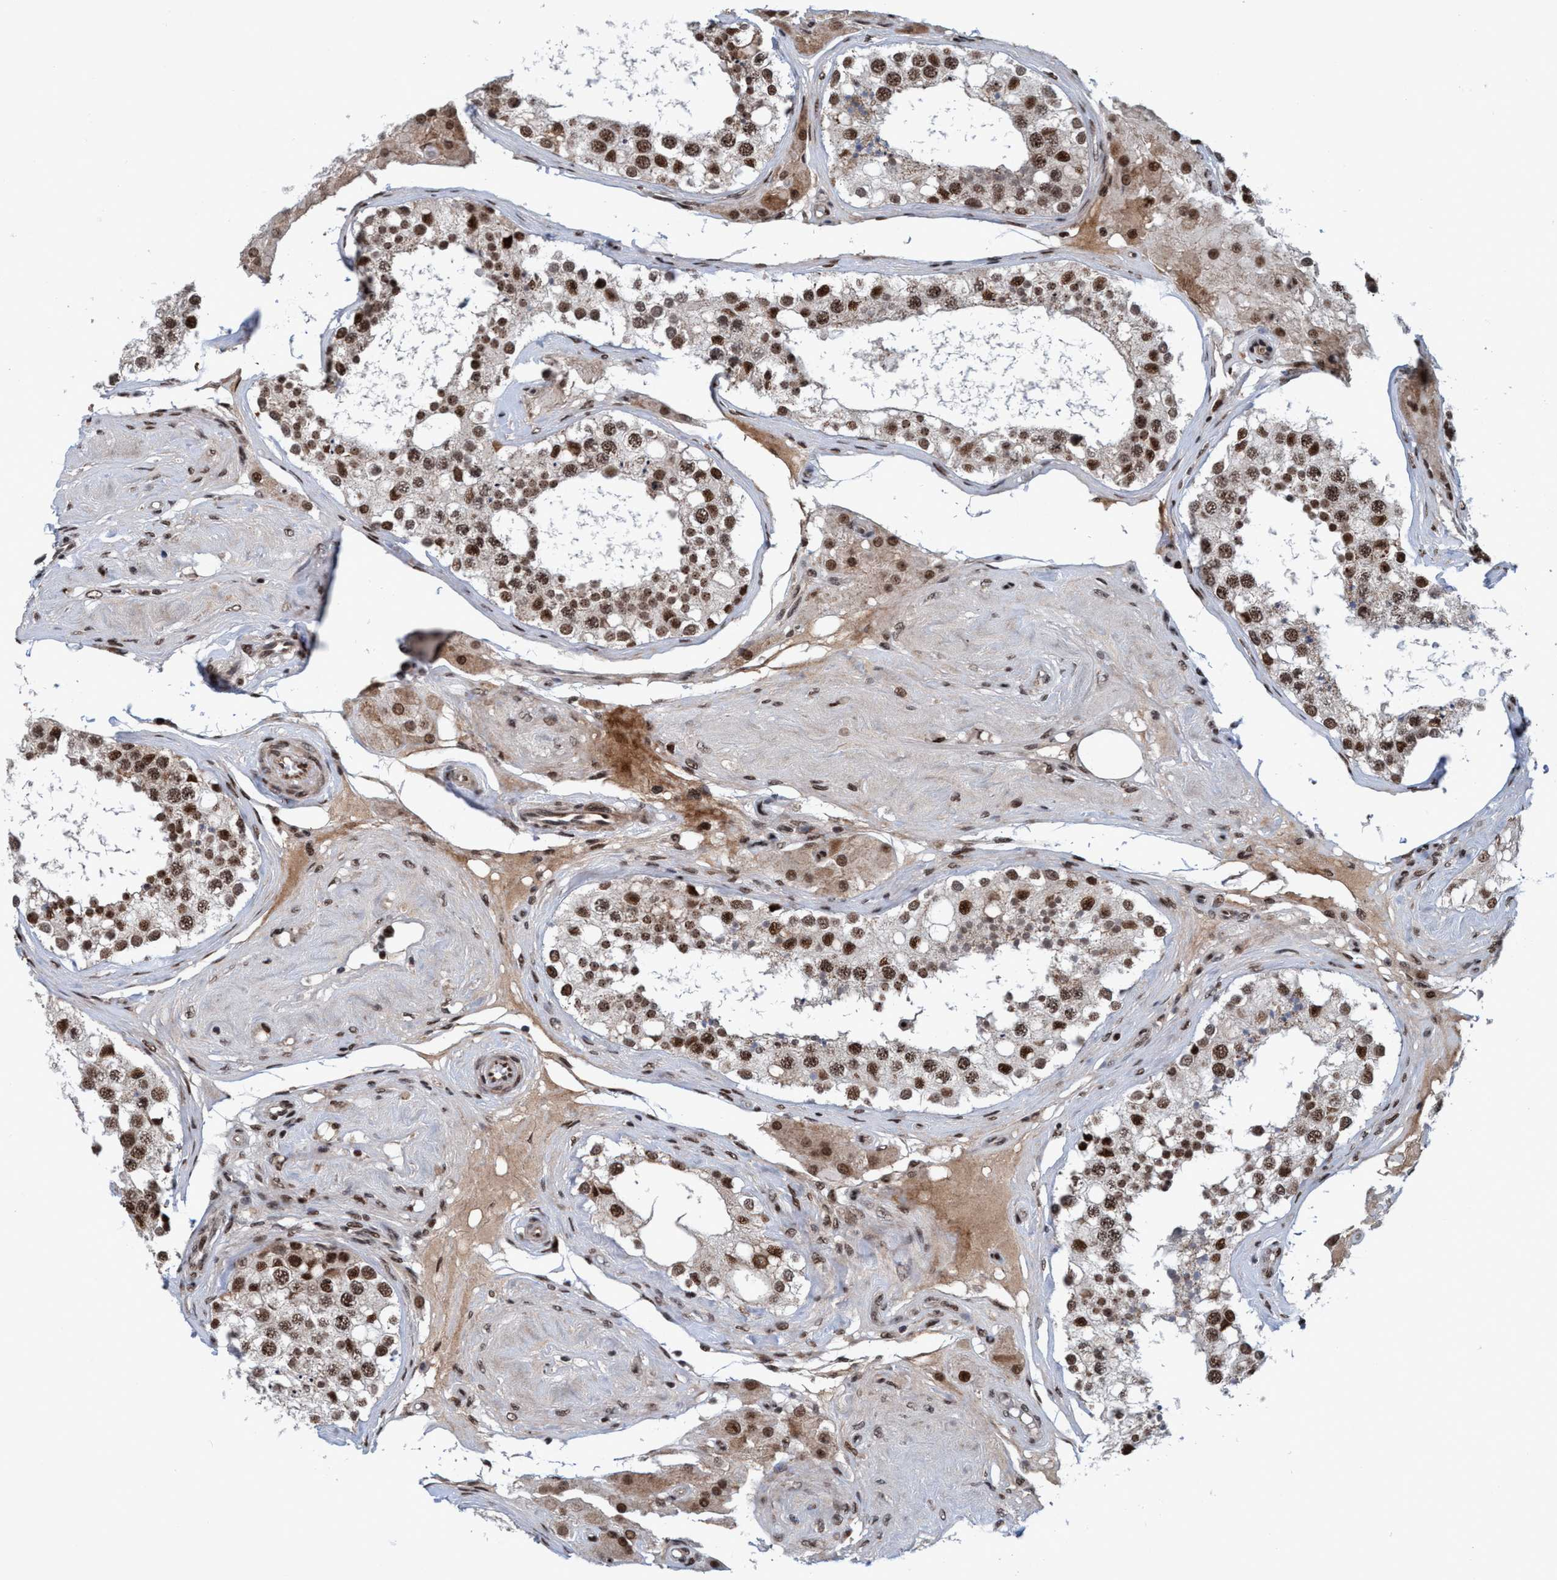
{"staining": {"intensity": "strong", "quantity": ">75%", "location": "nuclear"}, "tissue": "testis", "cell_type": "Cells in seminiferous ducts", "image_type": "normal", "snomed": [{"axis": "morphology", "description": "Normal tissue, NOS"}, {"axis": "topography", "description": "Testis"}], "caption": "This photomicrograph displays immunohistochemistry (IHC) staining of benign human testis, with high strong nuclear expression in about >75% of cells in seminiferous ducts.", "gene": "TOPBP1", "patient": {"sex": "male", "age": 68}}